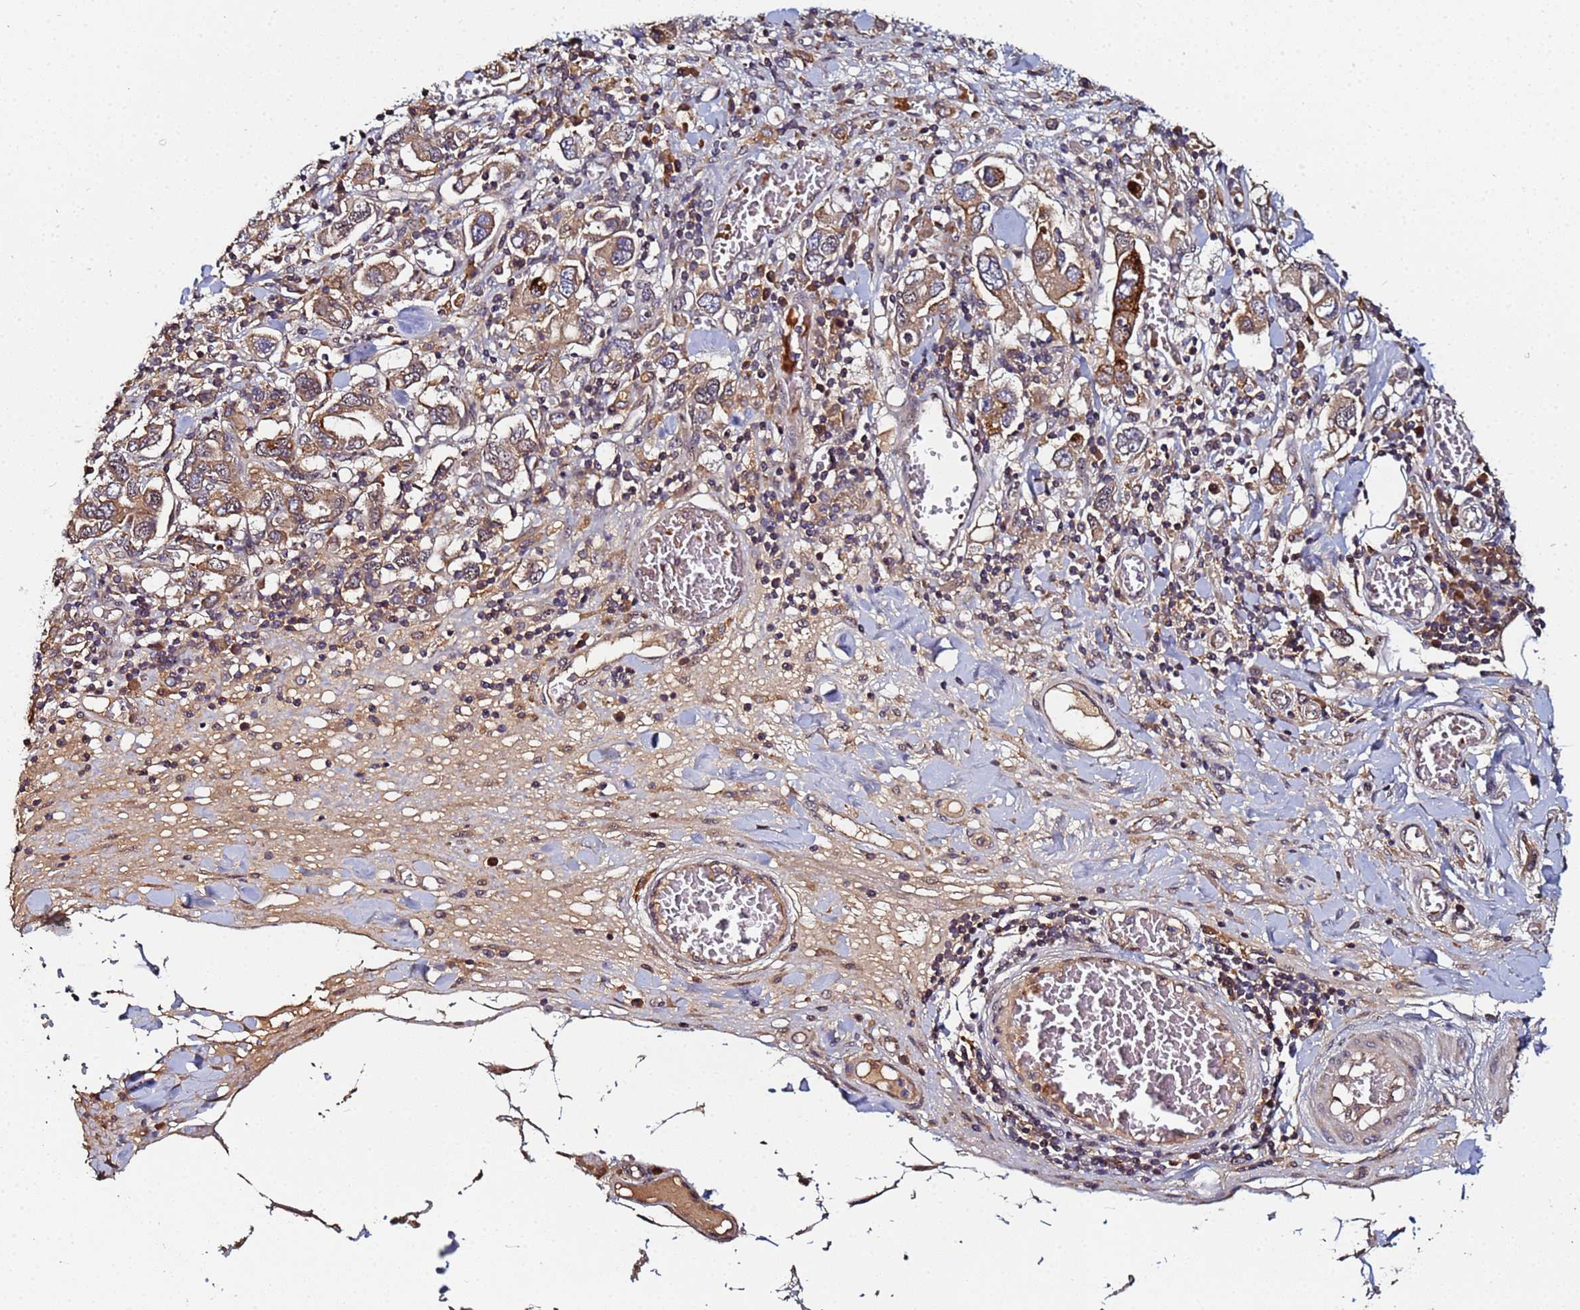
{"staining": {"intensity": "moderate", "quantity": ">75%", "location": "cytoplasmic/membranous"}, "tissue": "stomach cancer", "cell_type": "Tumor cells", "image_type": "cancer", "snomed": [{"axis": "morphology", "description": "Adenocarcinoma, NOS"}, {"axis": "topography", "description": "Stomach, upper"}, {"axis": "topography", "description": "Stomach"}], "caption": "Immunohistochemical staining of human stomach adenocarcinoma displays medium levels of moderate cytoplasmic/membranous protein staining in approximately >75% of tumor cells.", "gene": "OSER1", "patient": {"sex": "male", "age": 62}}